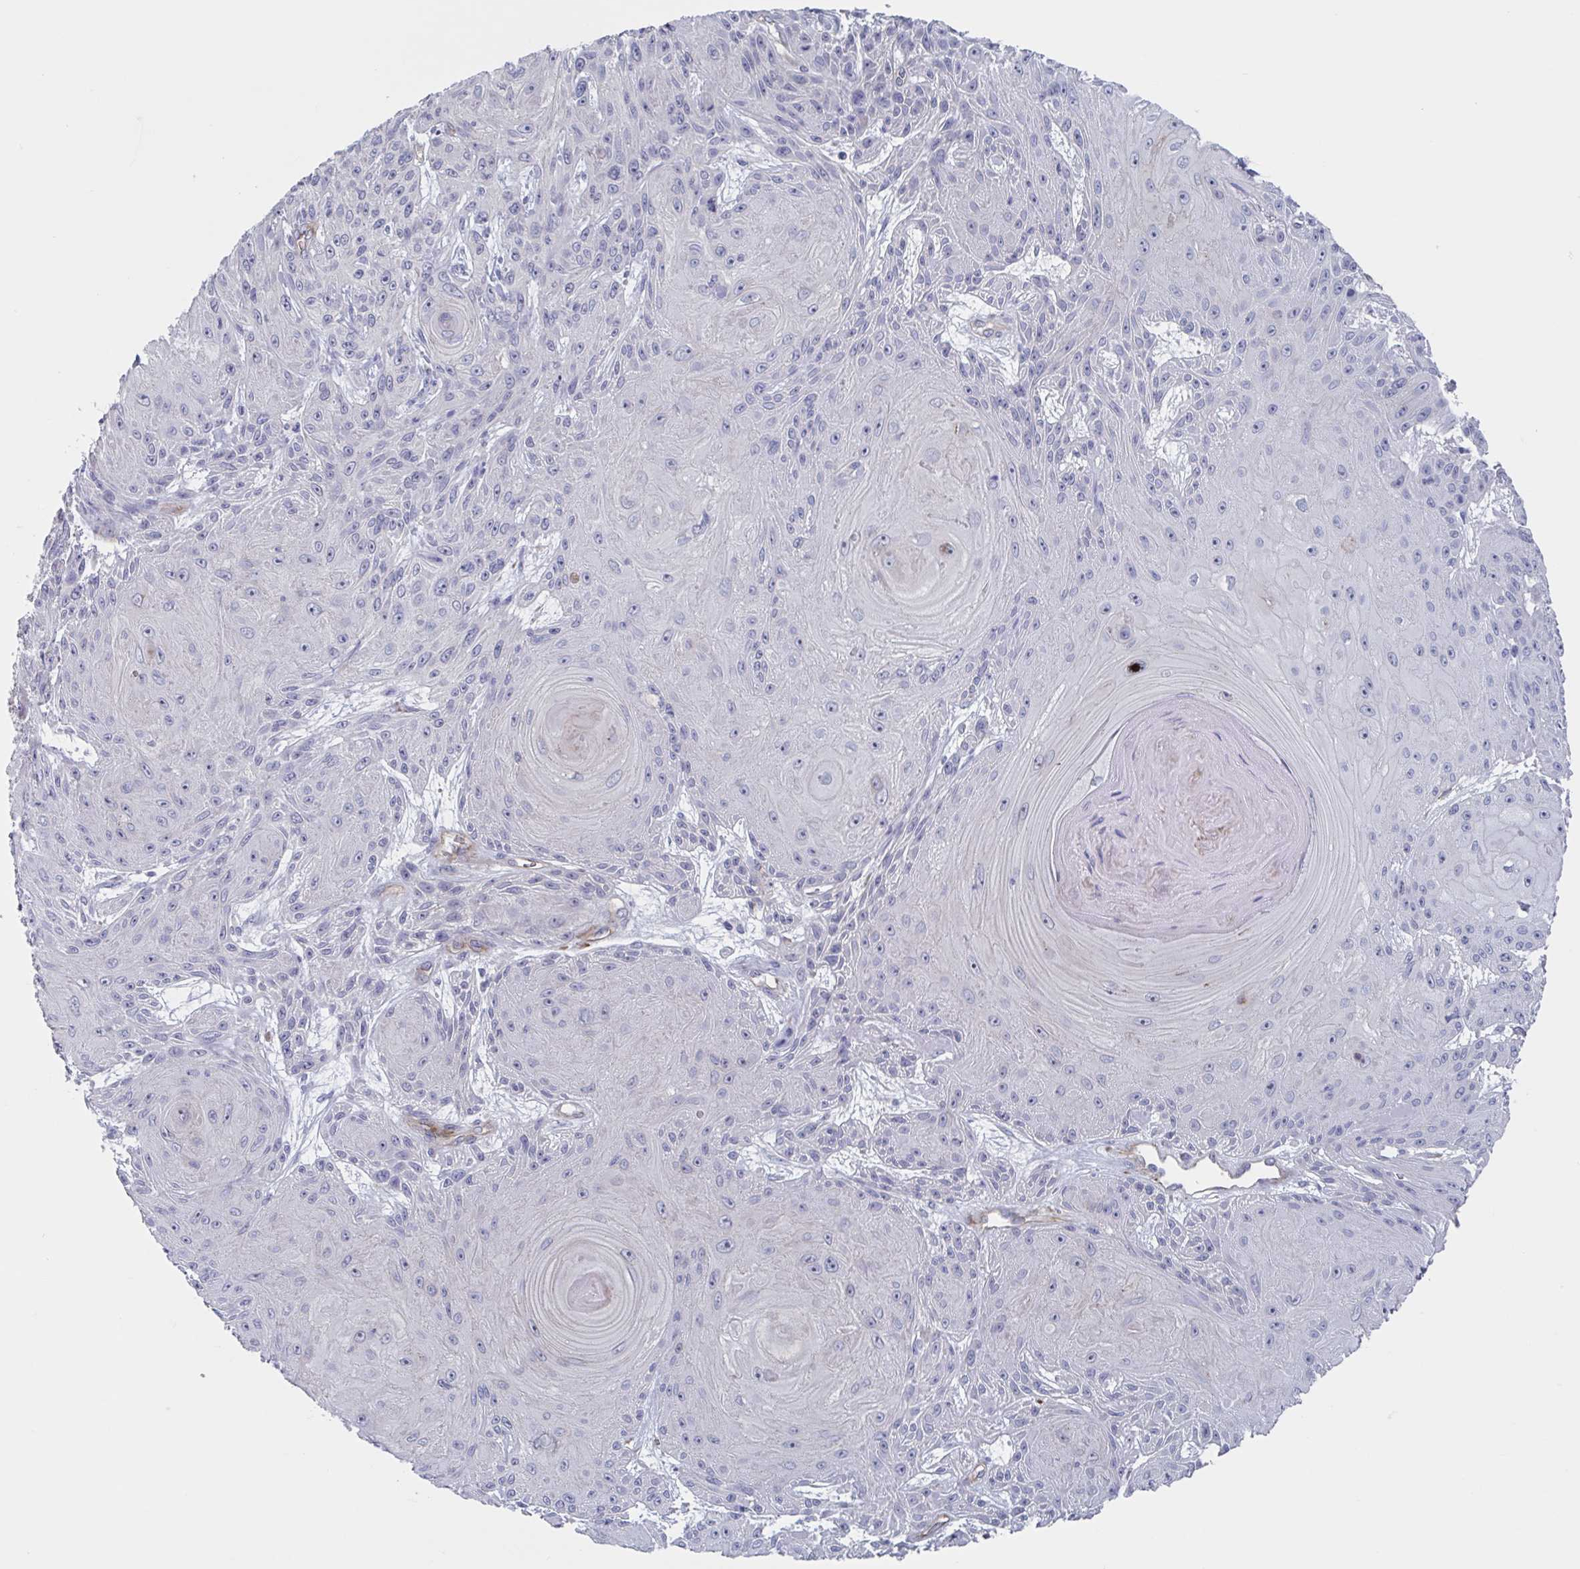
{"staining": {"intensity": "negative", "quantity": "none", "location": "none"}, "tissue": "skin cancer", "cell_type": "Tumor cells", "image_type": "cancer", "snomed": [{"axis": "morphology", "description": "Squamous cell carcinoma, NOS"}, {"axis": "topography", "description": "Skin"}], "caption": "This is a histopathology image of immunohistochemistry (IHC) staining of squamous cell carcinoma (skin), which shows no expression in tumor cells.", "gene": "ST14", "patient": {"sex": "male", "age": 88}}